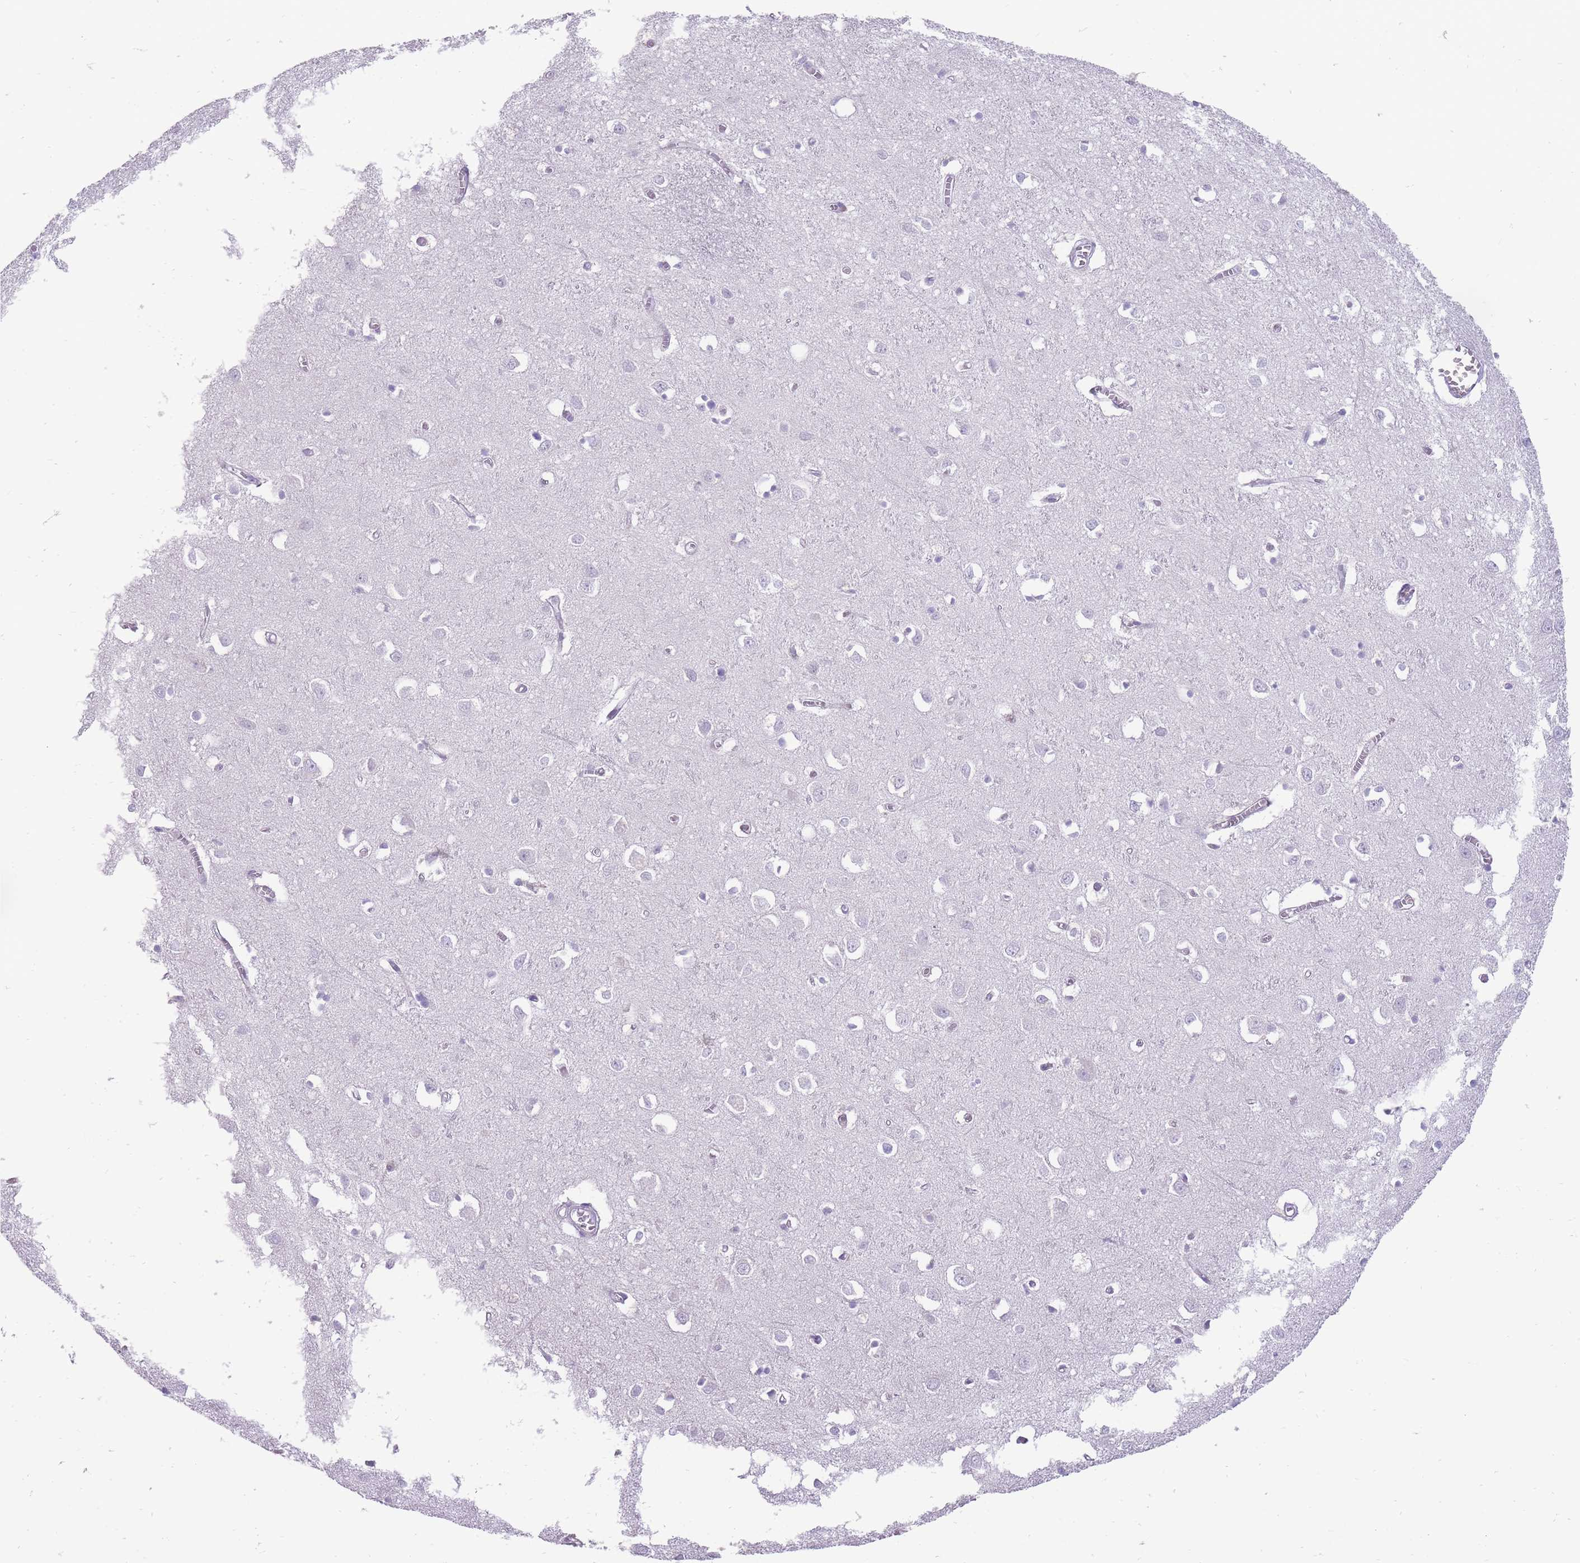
{"staining": {"intensity": "negative", "quantity": "none", "location": "none"}, "tissue": "cerebral cortex", "cell_type": "Endothelial cells", "image_type": "normal", "snomed": [{"axis": "morphology", "description": "Normal tissue, NOS"}, {"axis": "topography", "description": "Cerebral cortex"}], "caption": "Immunohistochemical staining of unremarkable human cerebral cortex reveals no significant staining in endothelial cells.", "gene": "ERICH4", "patient": {"sex": "female", "age": 64}}